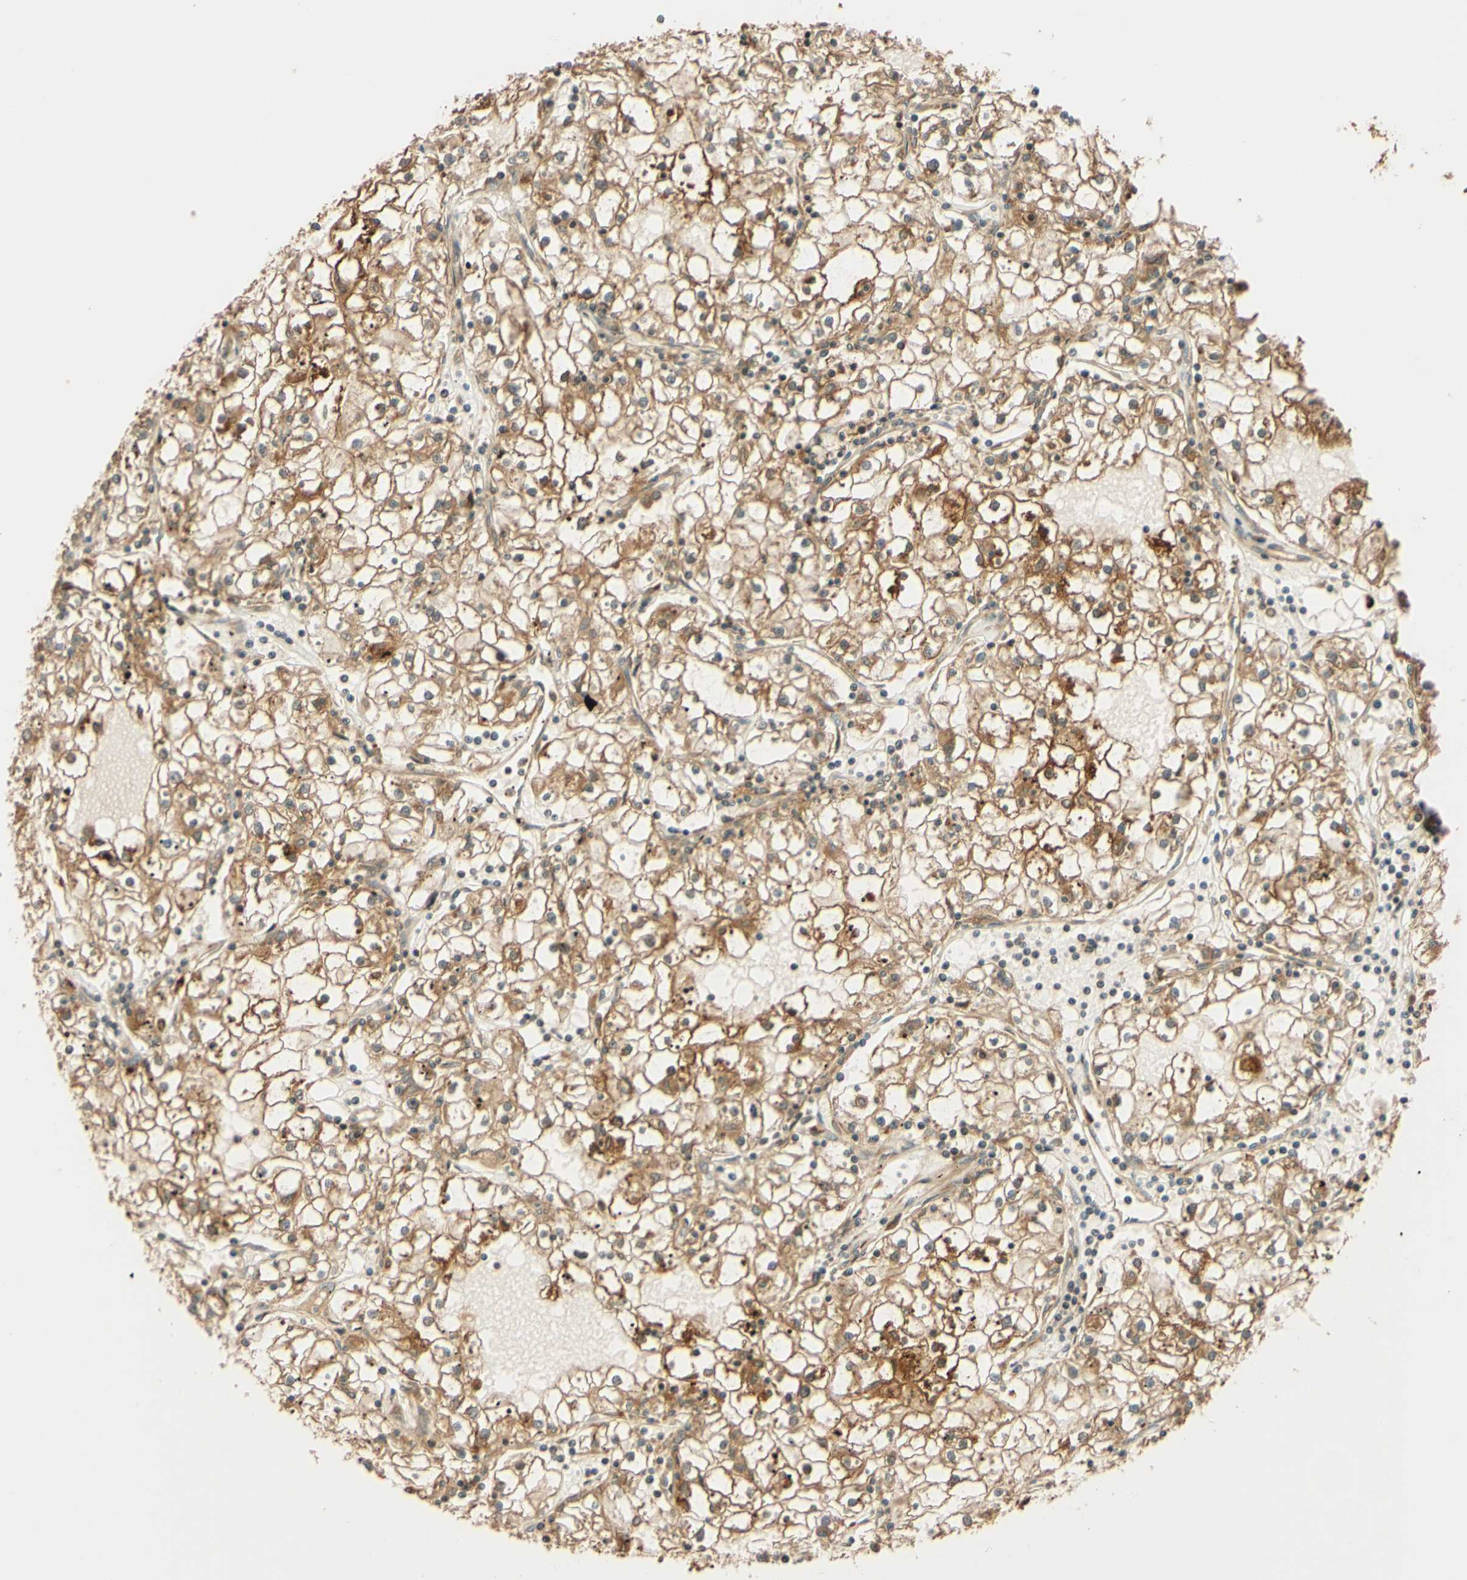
{"staining": {"intensity": "moderate", "quantity": ">75%", "location": "cytoplasmic/membranous"}, "tissue": "renal cancer", "cell_type": "Tumor cells", "image_type": "cancer", "snomed": [{"axis": "morphology", "description": "Adenocarcinoma, NOS"}, {"axis": "topography", "description": "Kidney"}], "caption": "The micrograph reveals staining of renal cancer (adenocarcinoma), revealing moderate cytoplasmic/membranous protein positivity (brown color) within tumor cells.", "gene": "RNF19A", "patient": {"sex": "male", "age": 56}}